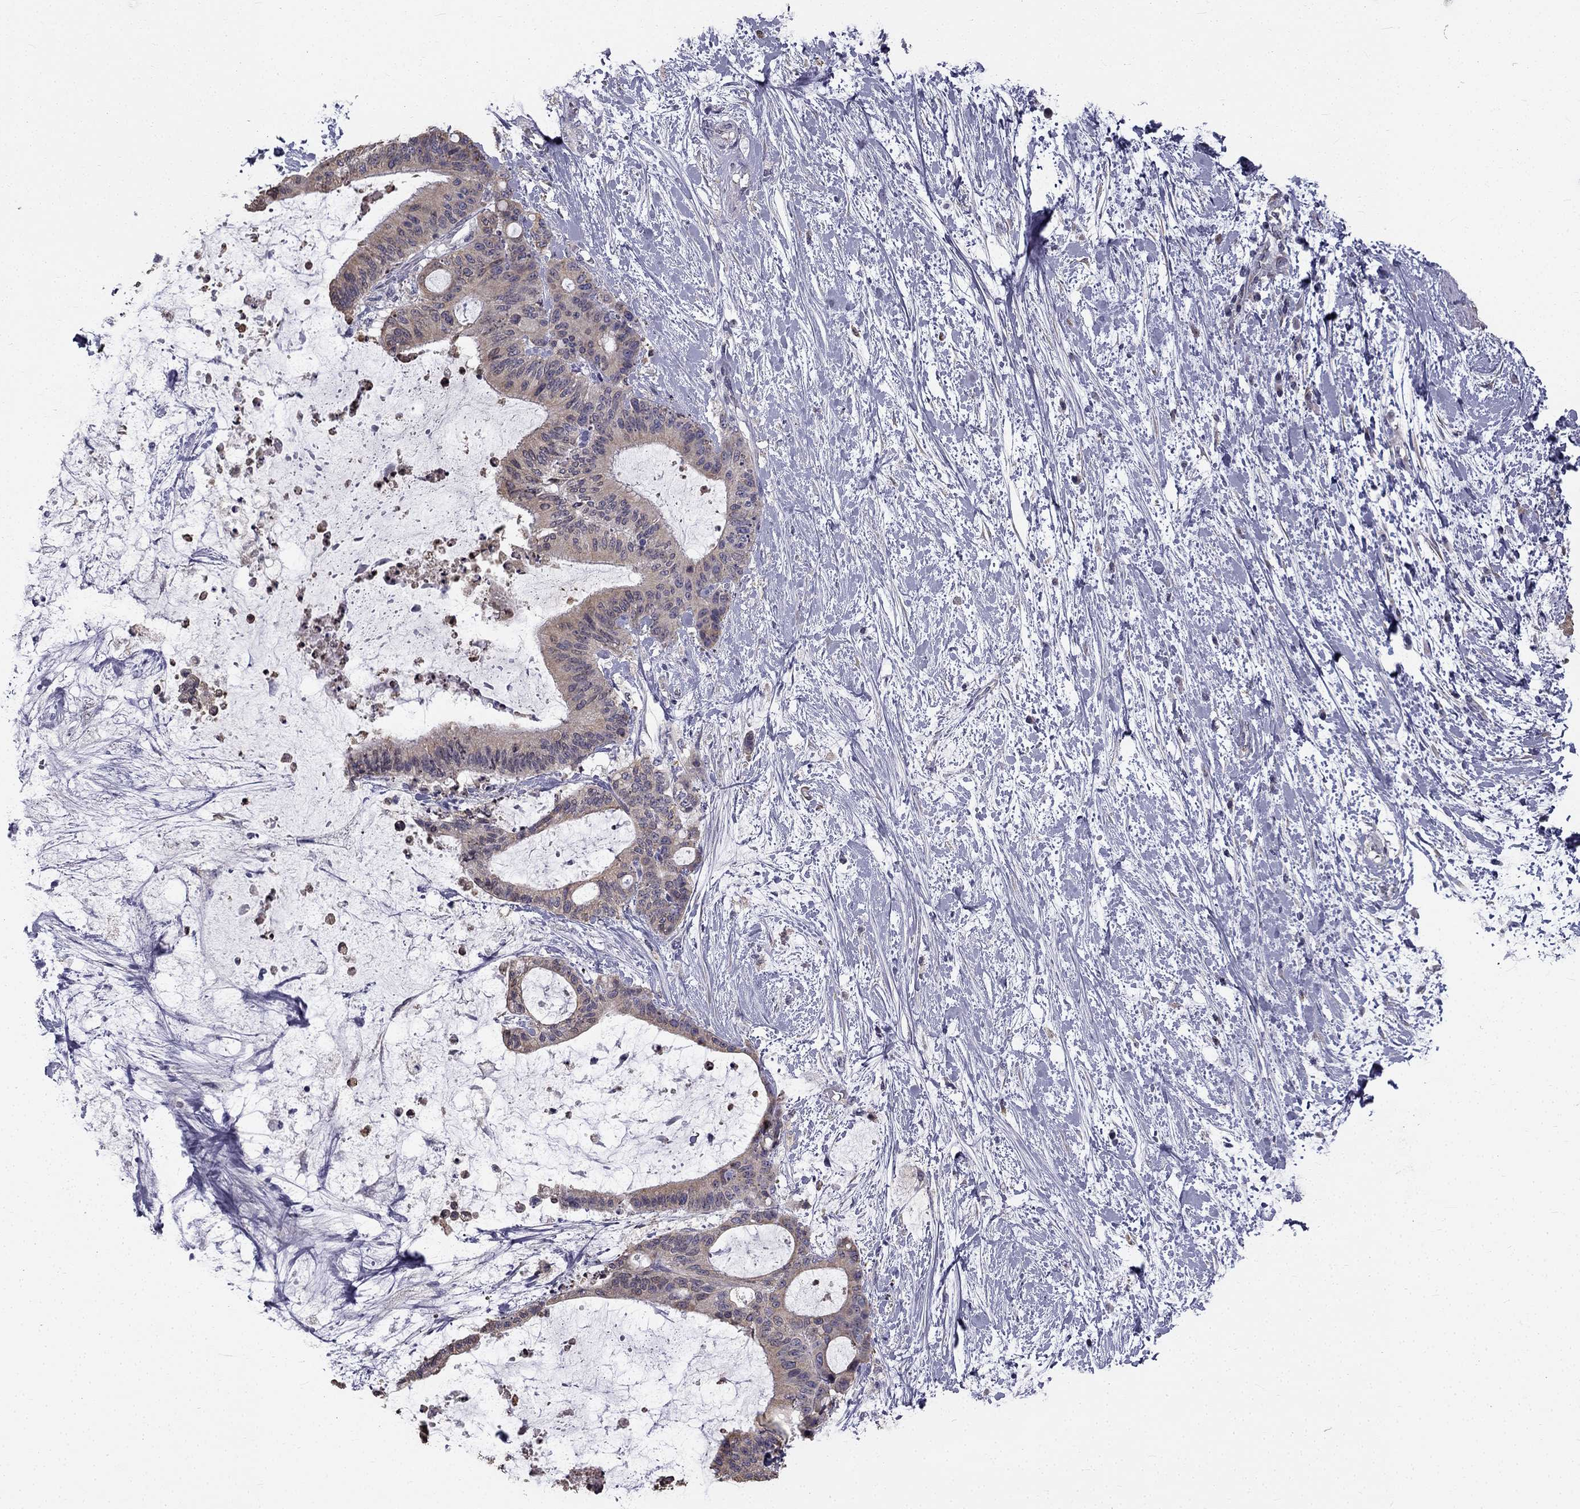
{"staining": {"intensity": "weak", "quantity": ">75%", "location": "cytoplasmic/membranous"}, "tissue": "liver cancer", "cell_type": "Tumor cells", "image_type": "cancer", "snomed": [{"axis": "morphology", "description": "Cholangiocarcinoma"}, {"axis": "topography", "description": "Liver"}], "caption": "A histopathology image of human liver cancer (cholangiocarcinoma) stained for a protein demonstrates weak cytoplasmic/membranous brown staining in tumor cells.", "gene": "CCDC40", "patient": {"sex": "female", "age": 73}}